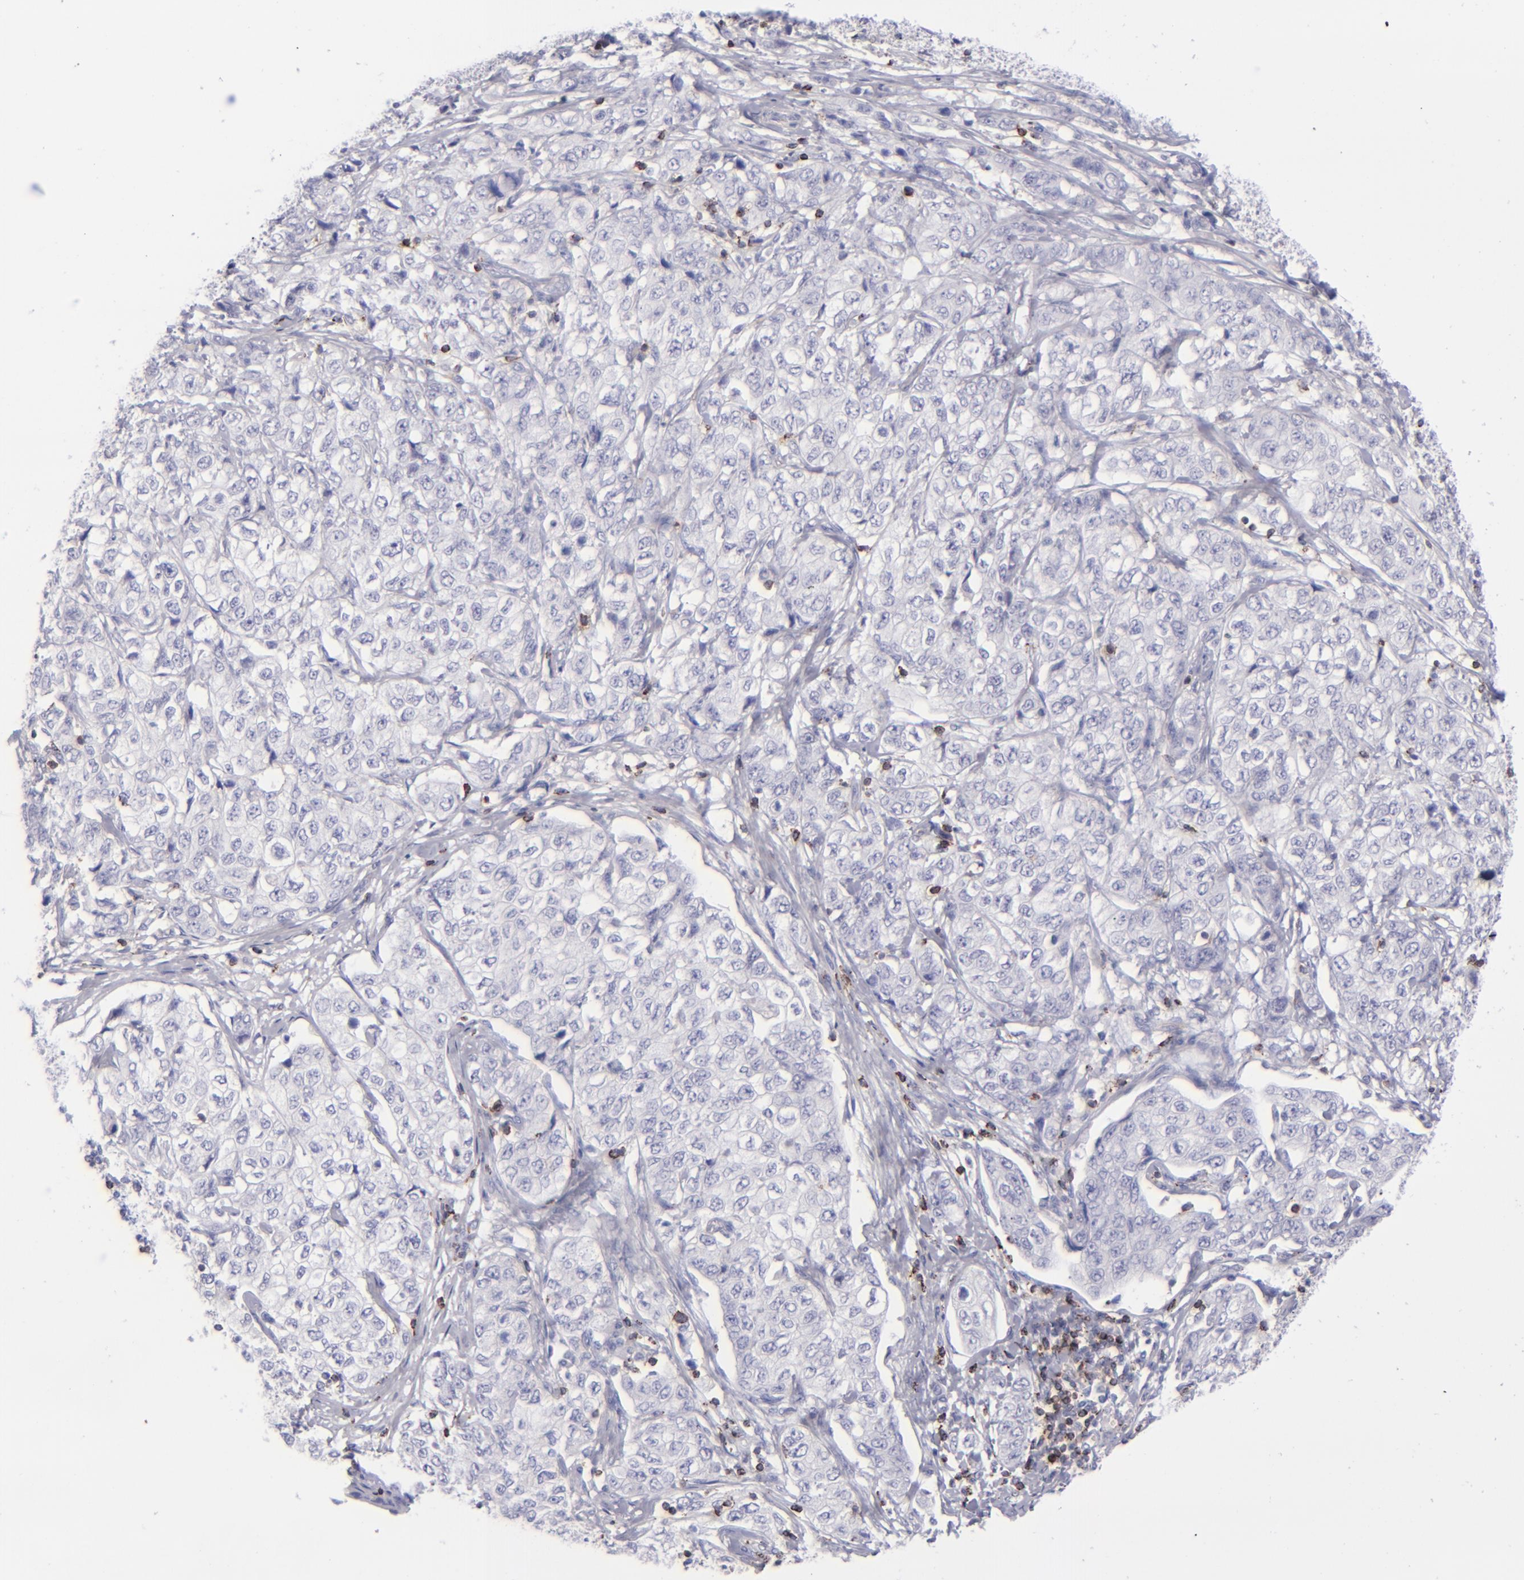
{"staining": {"intensity": "negative", "quantity": "none", "location": "none"}, "tissue": "stomach cancer", "cell_type": "Tumor cells", "image_type": "cancer", "snomed": [{"axis": "morphology", "description": "Adenocarcinoma, NOS"}, {"axis": "topography", "description": "Stomach"}], "caption": "High power microscopy micrograph of an IHC micrograph of stomach cancer, revealing no significant positivity in tumor cells. Brightfield microscopy of immunohistochemistry stained with DAB (3,3'-diaminobenzidine) (brown) and hematoxylin (blue), captured at high magnification.", "gene": "CD2", "patient": {"sex": "male", "age": 48}}